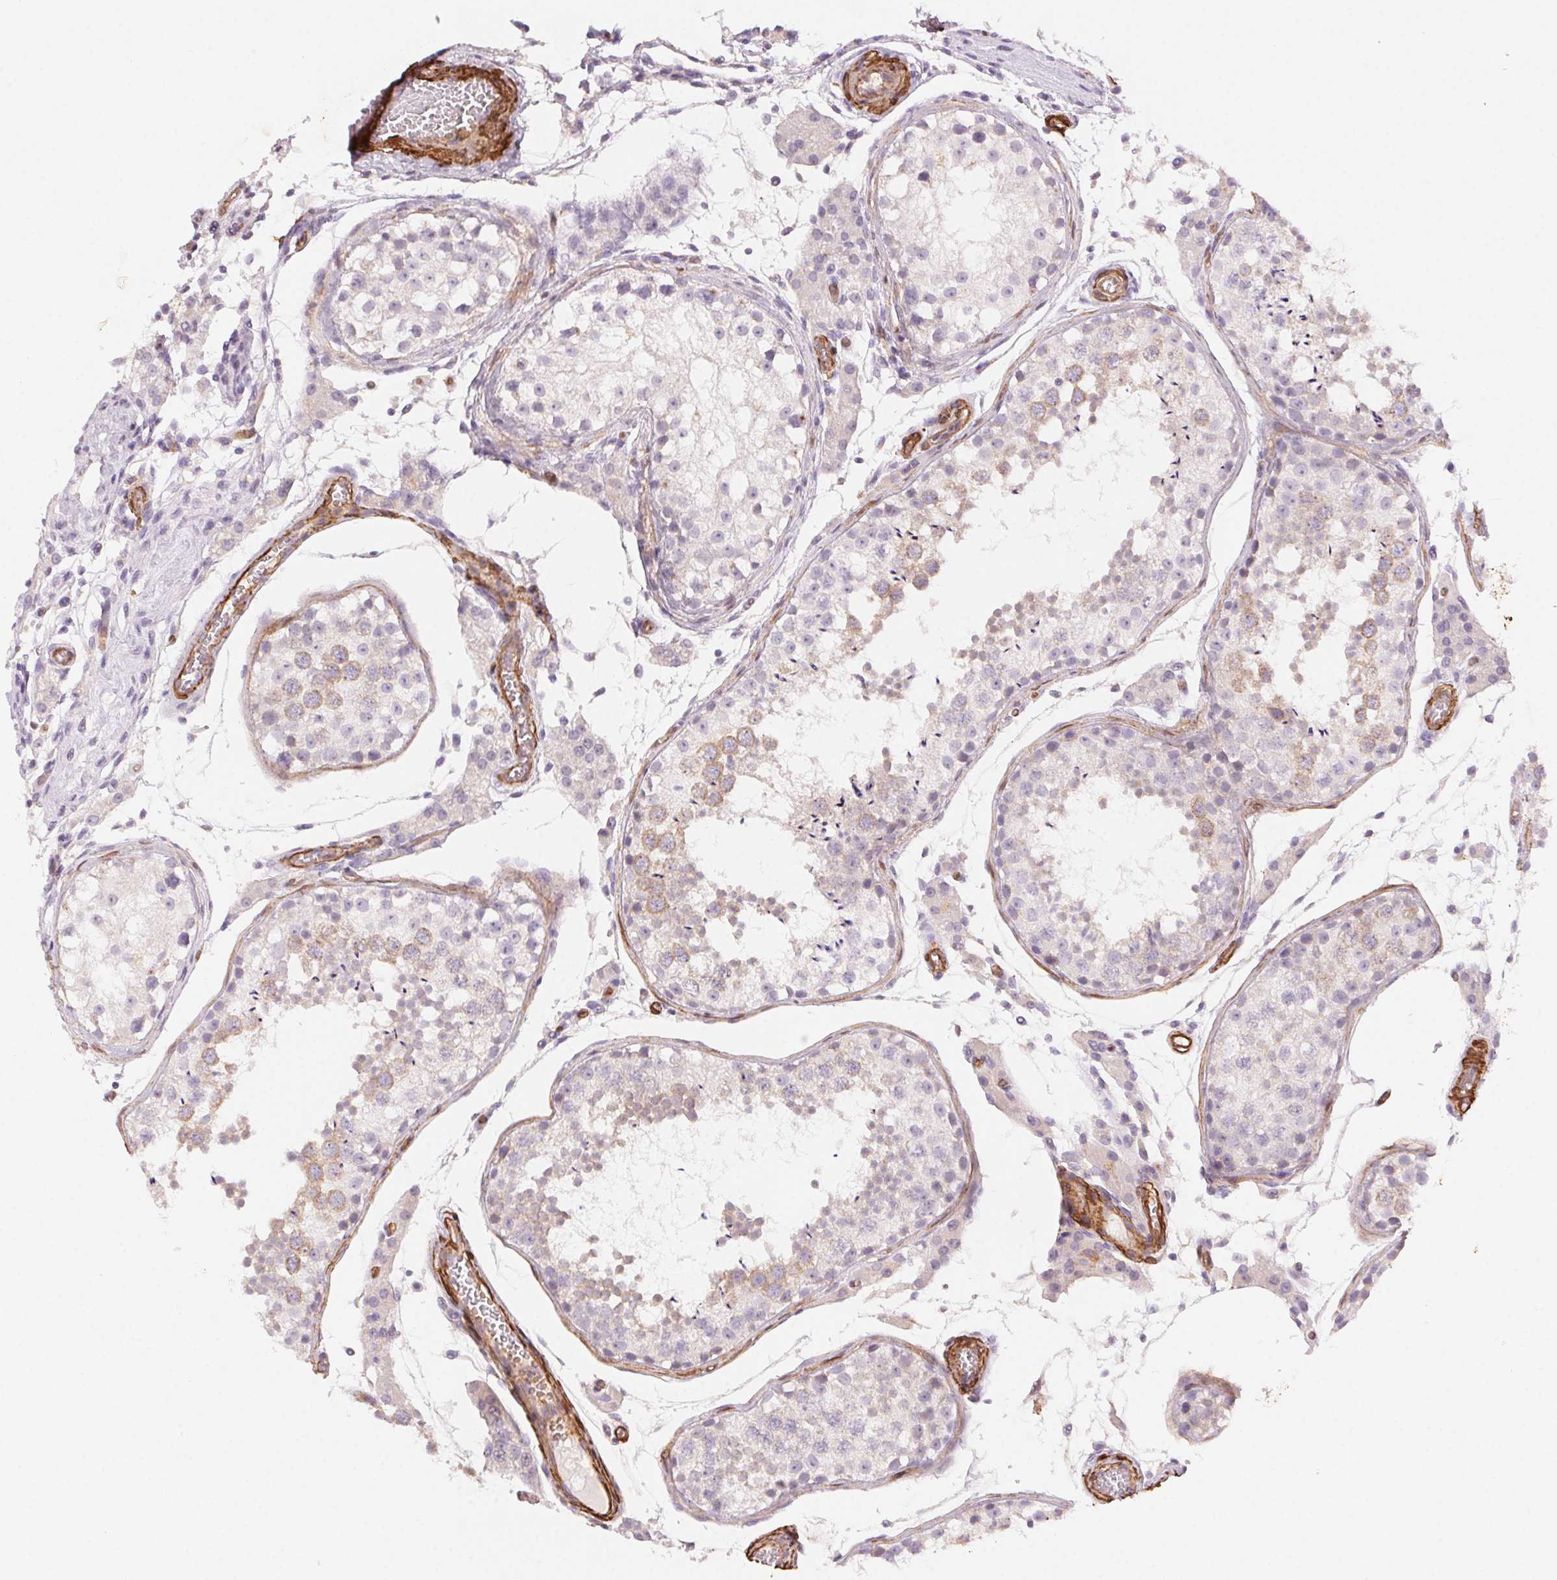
{"staining": {"intensity": "weak", "quantity": "25%-75%", "location": "cytoplasmic/membranous"}, "tissue": "testis", "cell_type": "Cells in seminiferous ducts", "image_type": "normal", "snomed": [{"axis": "morphology", "description": "Normal tissue, NOS"}, {"axis": "morphology", "description": "Seminoma, NOS"}, {"axis": "topography", "description": "Testis"}], "caption": "Protein staining exhibits weak cytoplasmic/membranous positivity in approximately 25%-75% of cells in seminiferous ducts in unremarkable testis.", "gene": "GPX8", "patient": {"sex": "male", "age": 29}}